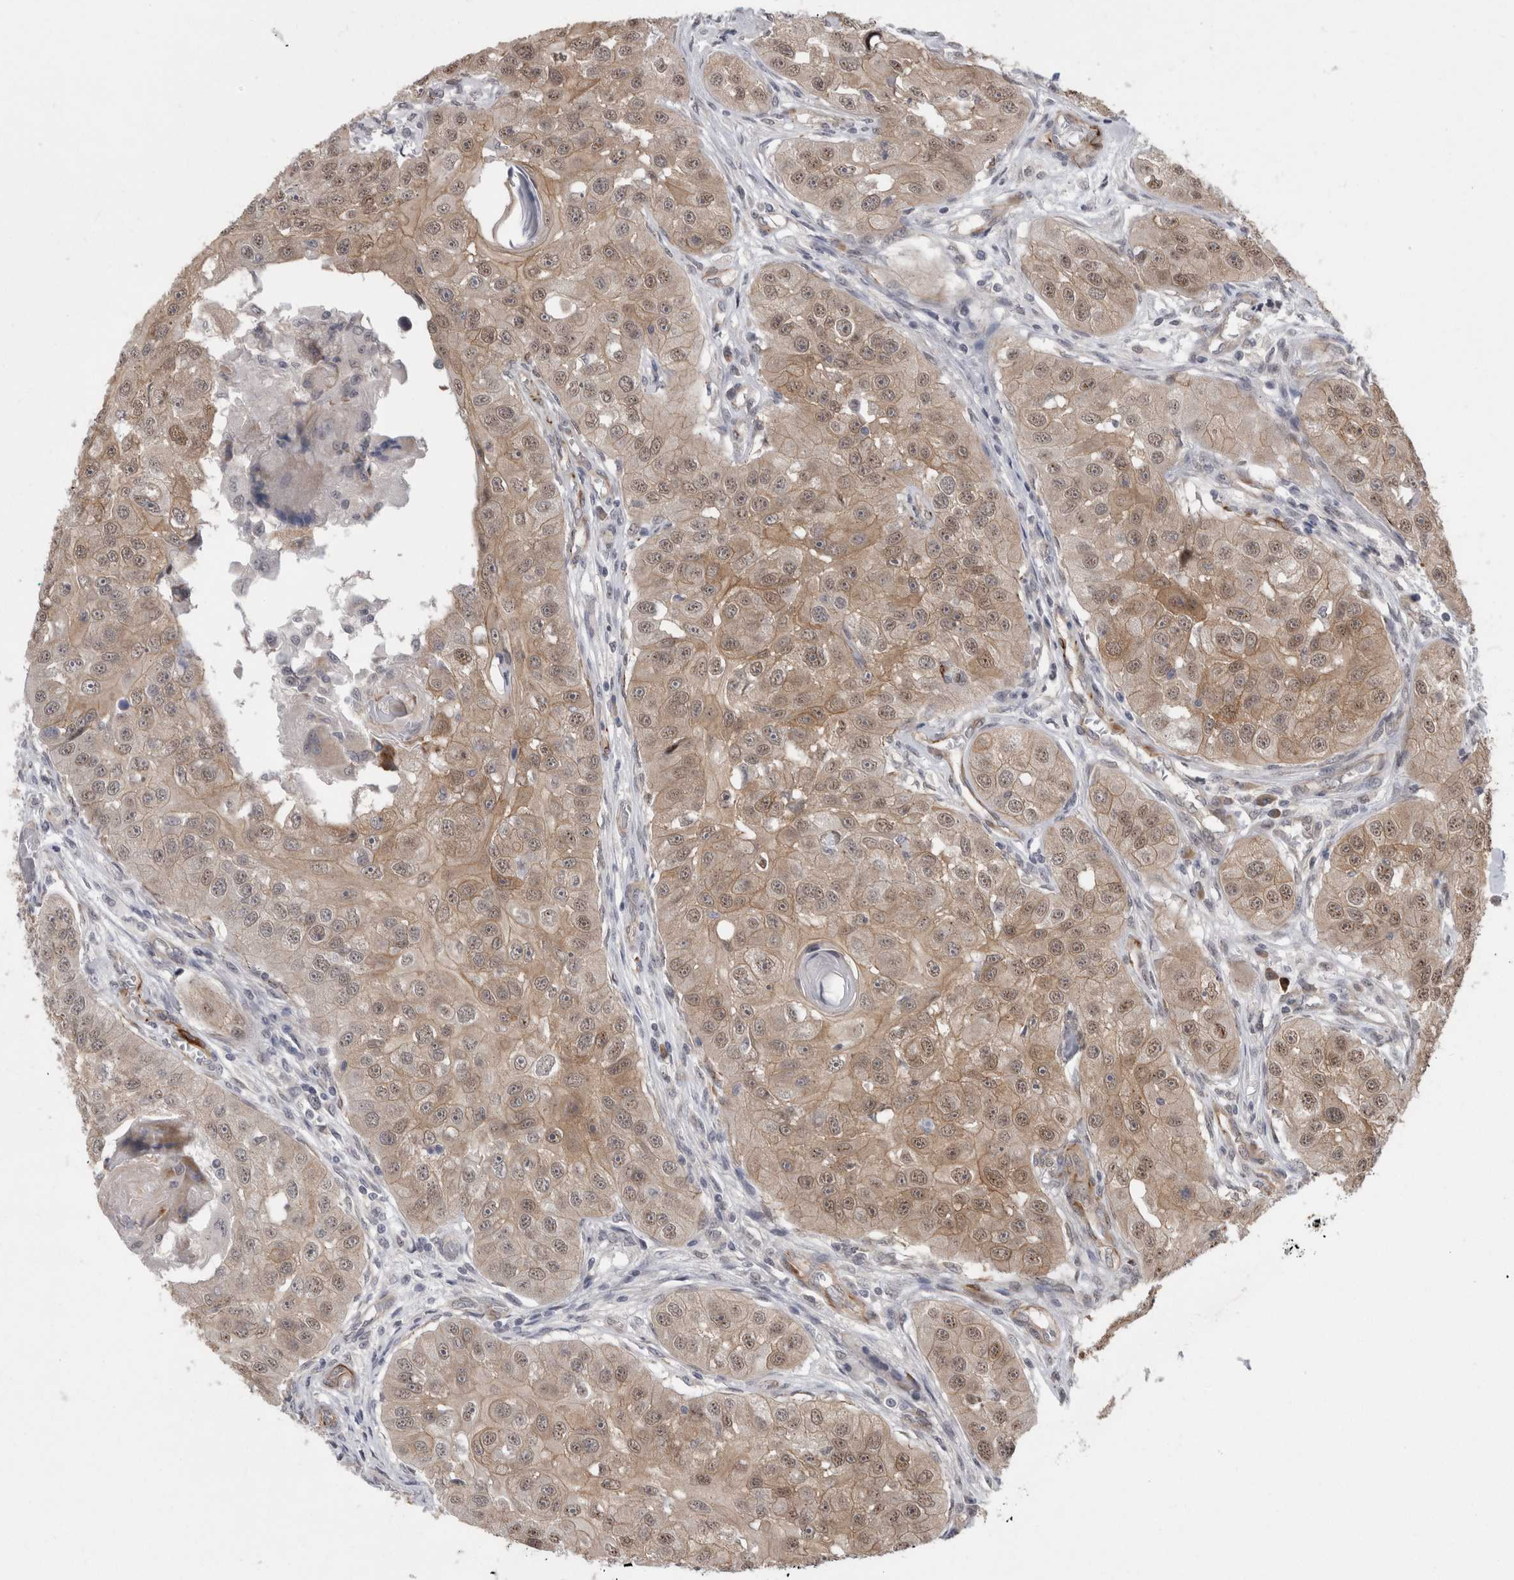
{"staining": {"intensity": "moderate", "quantity": ">75%", "location": "cytoplasmic/membranous,nuclear"}, "tissue": "head and neck cancer", "cell_type": "Tumor cells", "image_type": "cancer", "snomed": [{"axis": "morphology", "description": "Normal tissue, NOS"}, {"axis": "morphology", "description": "Squamous cell carcinoma, NOS"}, {"axis": "topography", "description": "Skeletal muscle"}, {"axis": "topography", "description": "Head-Neck"}], "caption": "Head and neck cancer stained for a protein exhibits moderate cytoplasmic/membranous and nuclear positivity in tumor cells.", "gene": "FAM83H", "patient": {"sex": "male", "age": 51}}